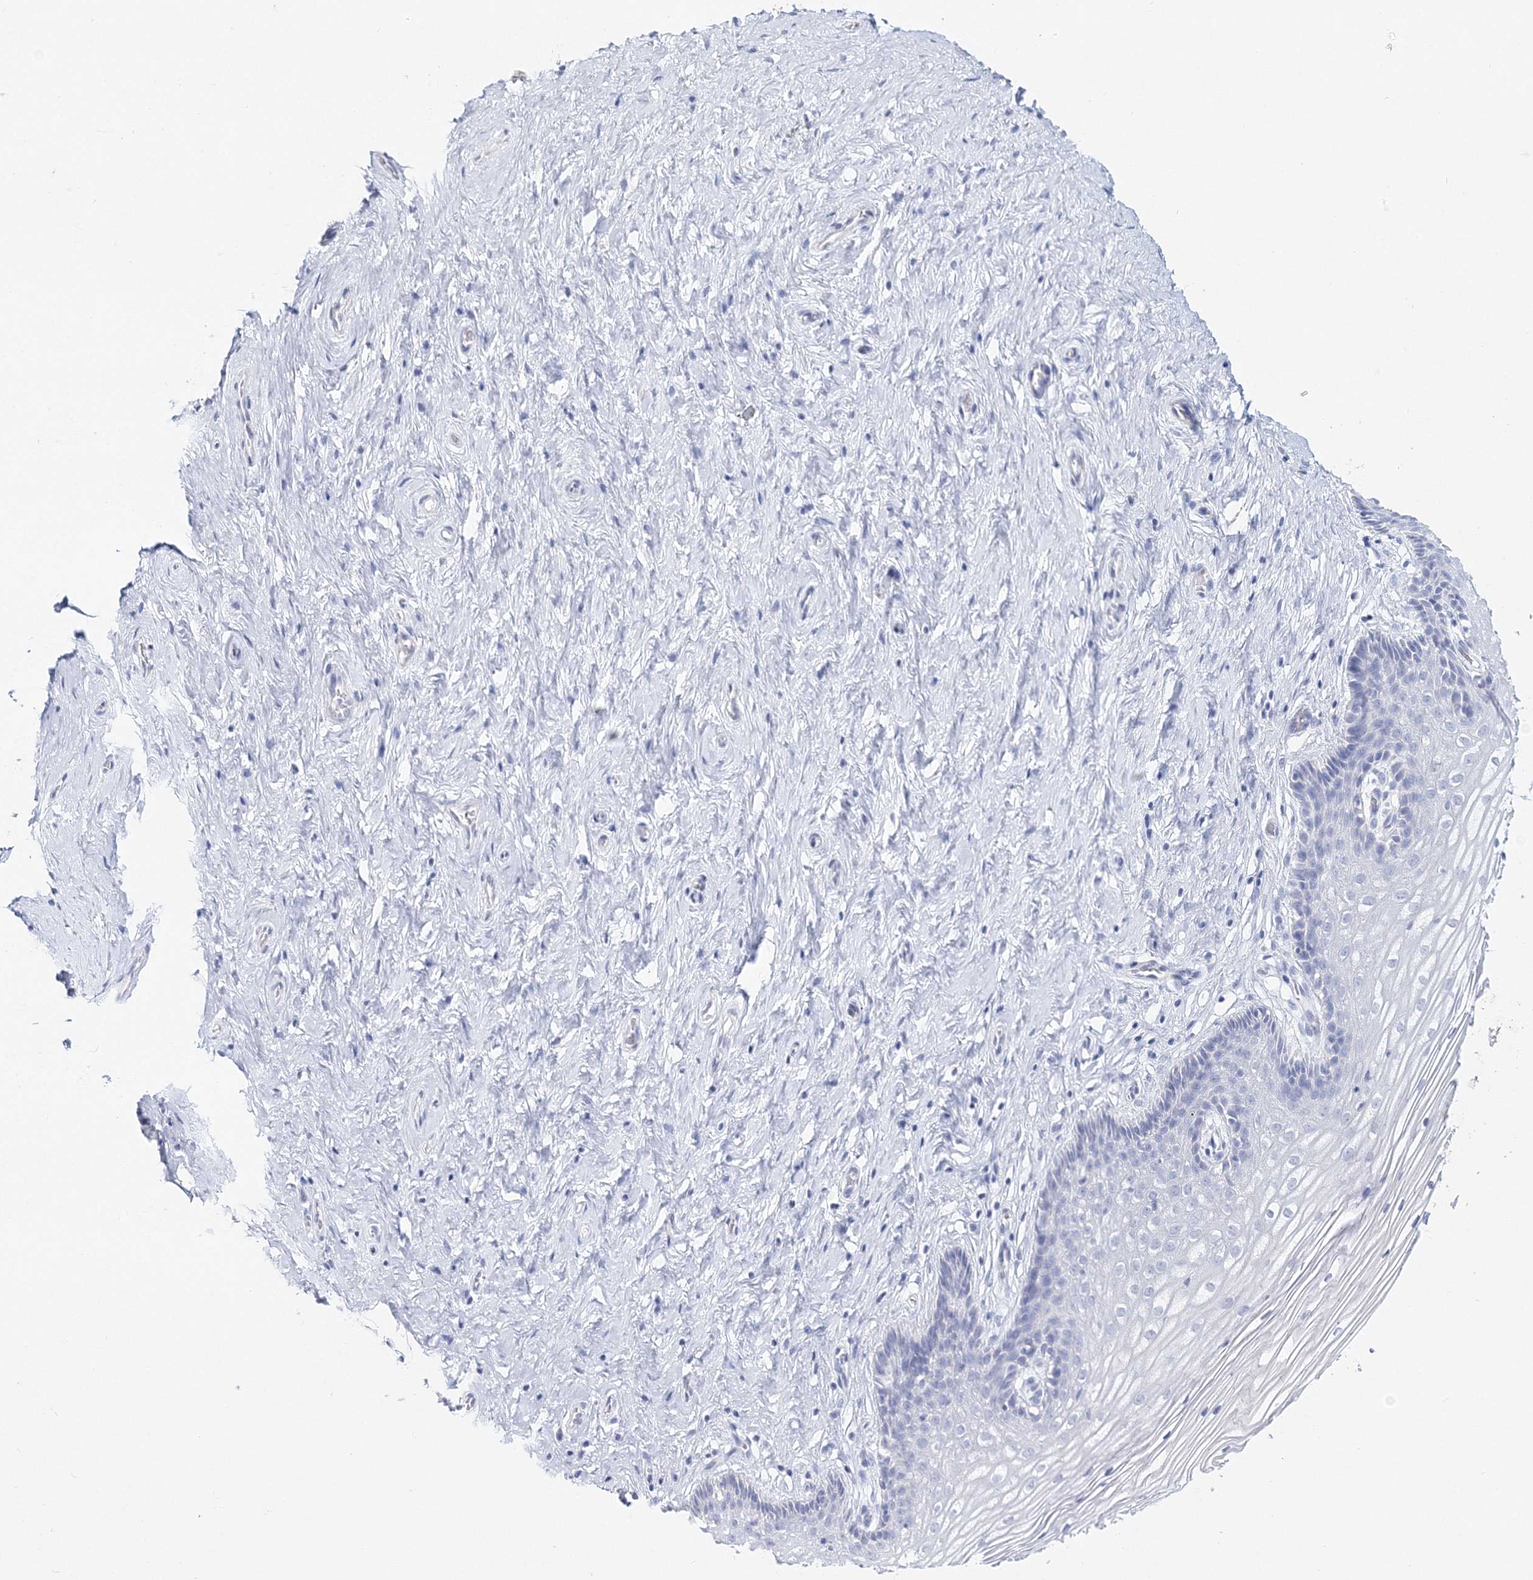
{"staining": {"intensity": "negative", "quantity": "none", "location": "none"}, "tissue": "cervix", "cell_type": "Glandular cells", "image_type": "normal", "snomed": [{"axis": "morphology", "description": "Normal tissue, NOS"}, {"axis": "topography", "description": "Cervix"}], "caption": "Glandular cells show no significant expression in benign cervix.", "gene": "MYOZ2", "patient": {"sex": "female", "age": 33}}